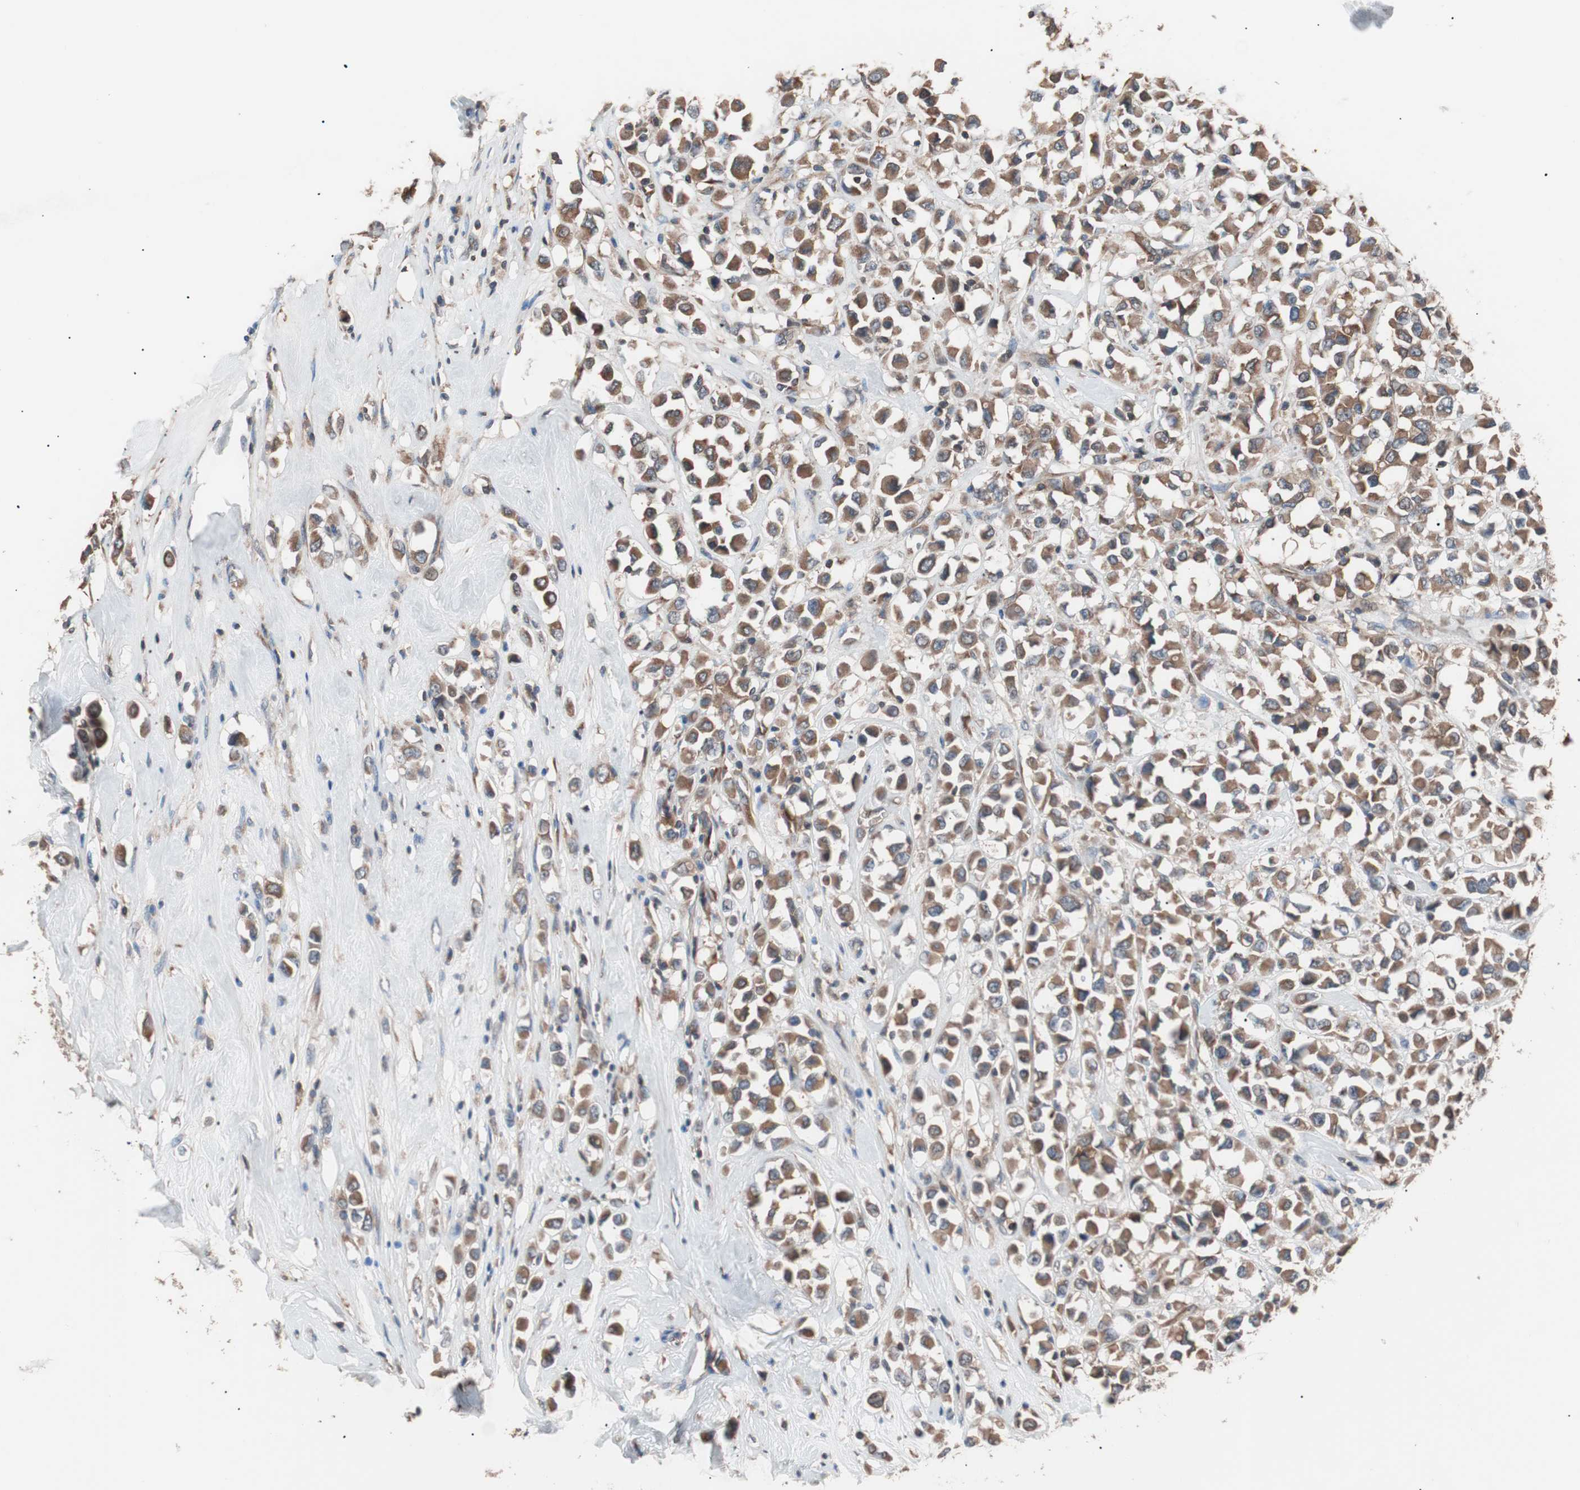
{"staining": {"intensity": "moderate", "quantity": ">75%", "location": "cytoplasmic/membranous"}, "tissue": "breast cancer", "cell_type": "Tumor cells", "image_type": "cancer", "snomed": [{"axis": "morphology", "description": "Duct carcinoma"}, {"axis": "topography", "description": "Breast"}], "caption": "A medium amount of moderate cytoplasmic/membranous staining is appreciated in about >75% of tumor cells in breast cancer (invasive ductal carcinoma) tissue. The staining was performed using DAB (3,3'-diaminobenzidine) to visualize the protein expression in brown, while the nuclei were stained in blue with hematoxylin (Magnification: 20x).", "gene": "GLYCTK", "patient": {"sex": "female", "age": 61}}